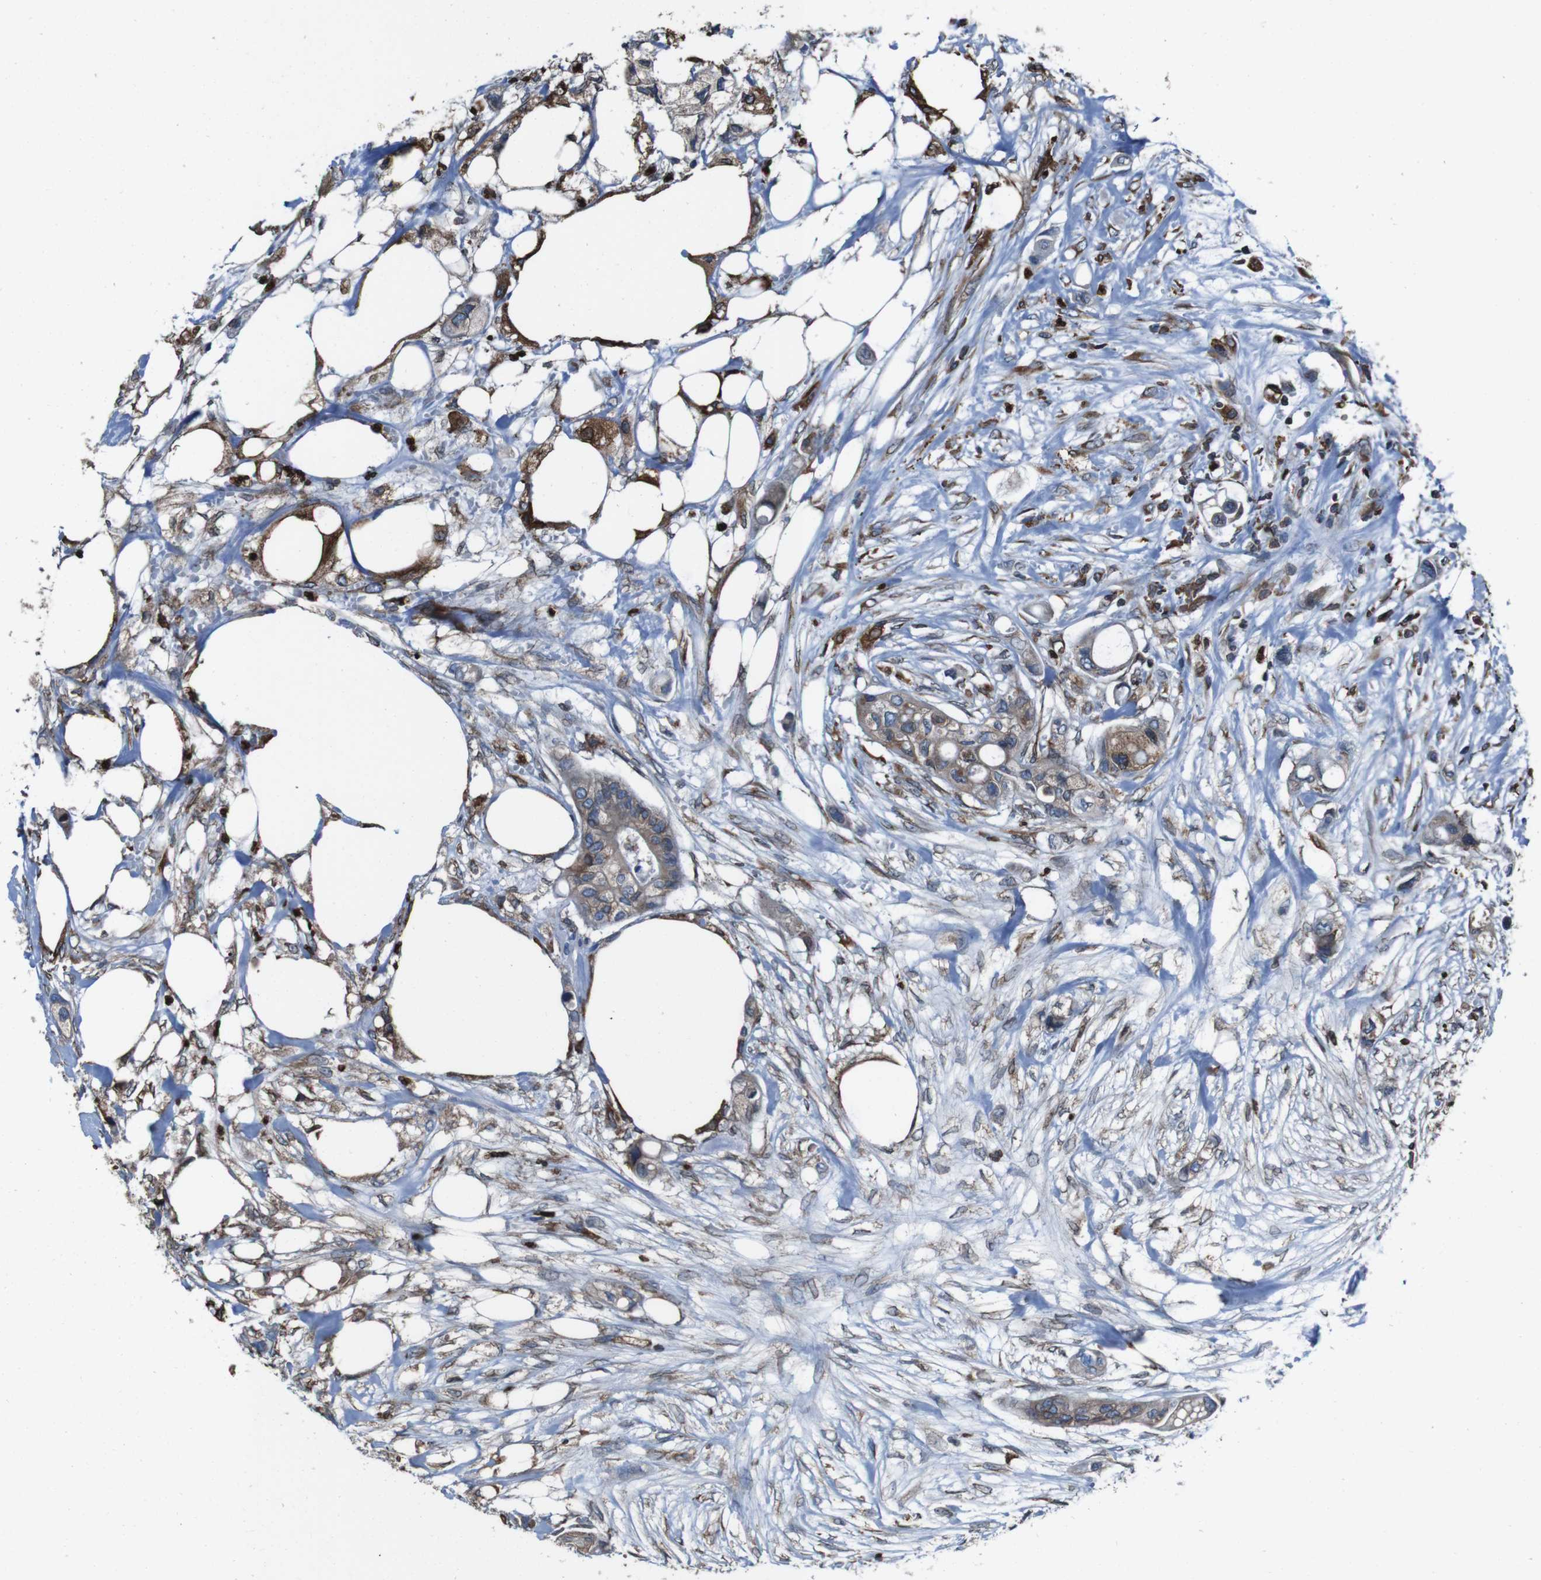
{"staining": {"intensity": "weak", "quantity": "25%-75%", "location": "cytoplasmic/membranous"}, "tissue": "colorectal cancer", "cell_type": "Tumor cells", "image_type": "cancer", "snomed": [{"axis": "morphology", "description": "Adenocarcinoma, NOS"}, {"axis": "topography", "description": "Colon"}], "caption": "Immunohistochemistry staining of colorectal cancer, which reveals low levels of weak cytoplasmic/membranous staining in approximately 25%-75% of tumor cells indicating weak cytoplasmic/membranous protein expression. The staining was performed using DAB (3,3'-diaminobenzidine) (brown) for protein detection and nuclei were counterstained in hematoxylin (blue).", "gene": "APMAP", "patient": {"sex": "female", "age": 57}}